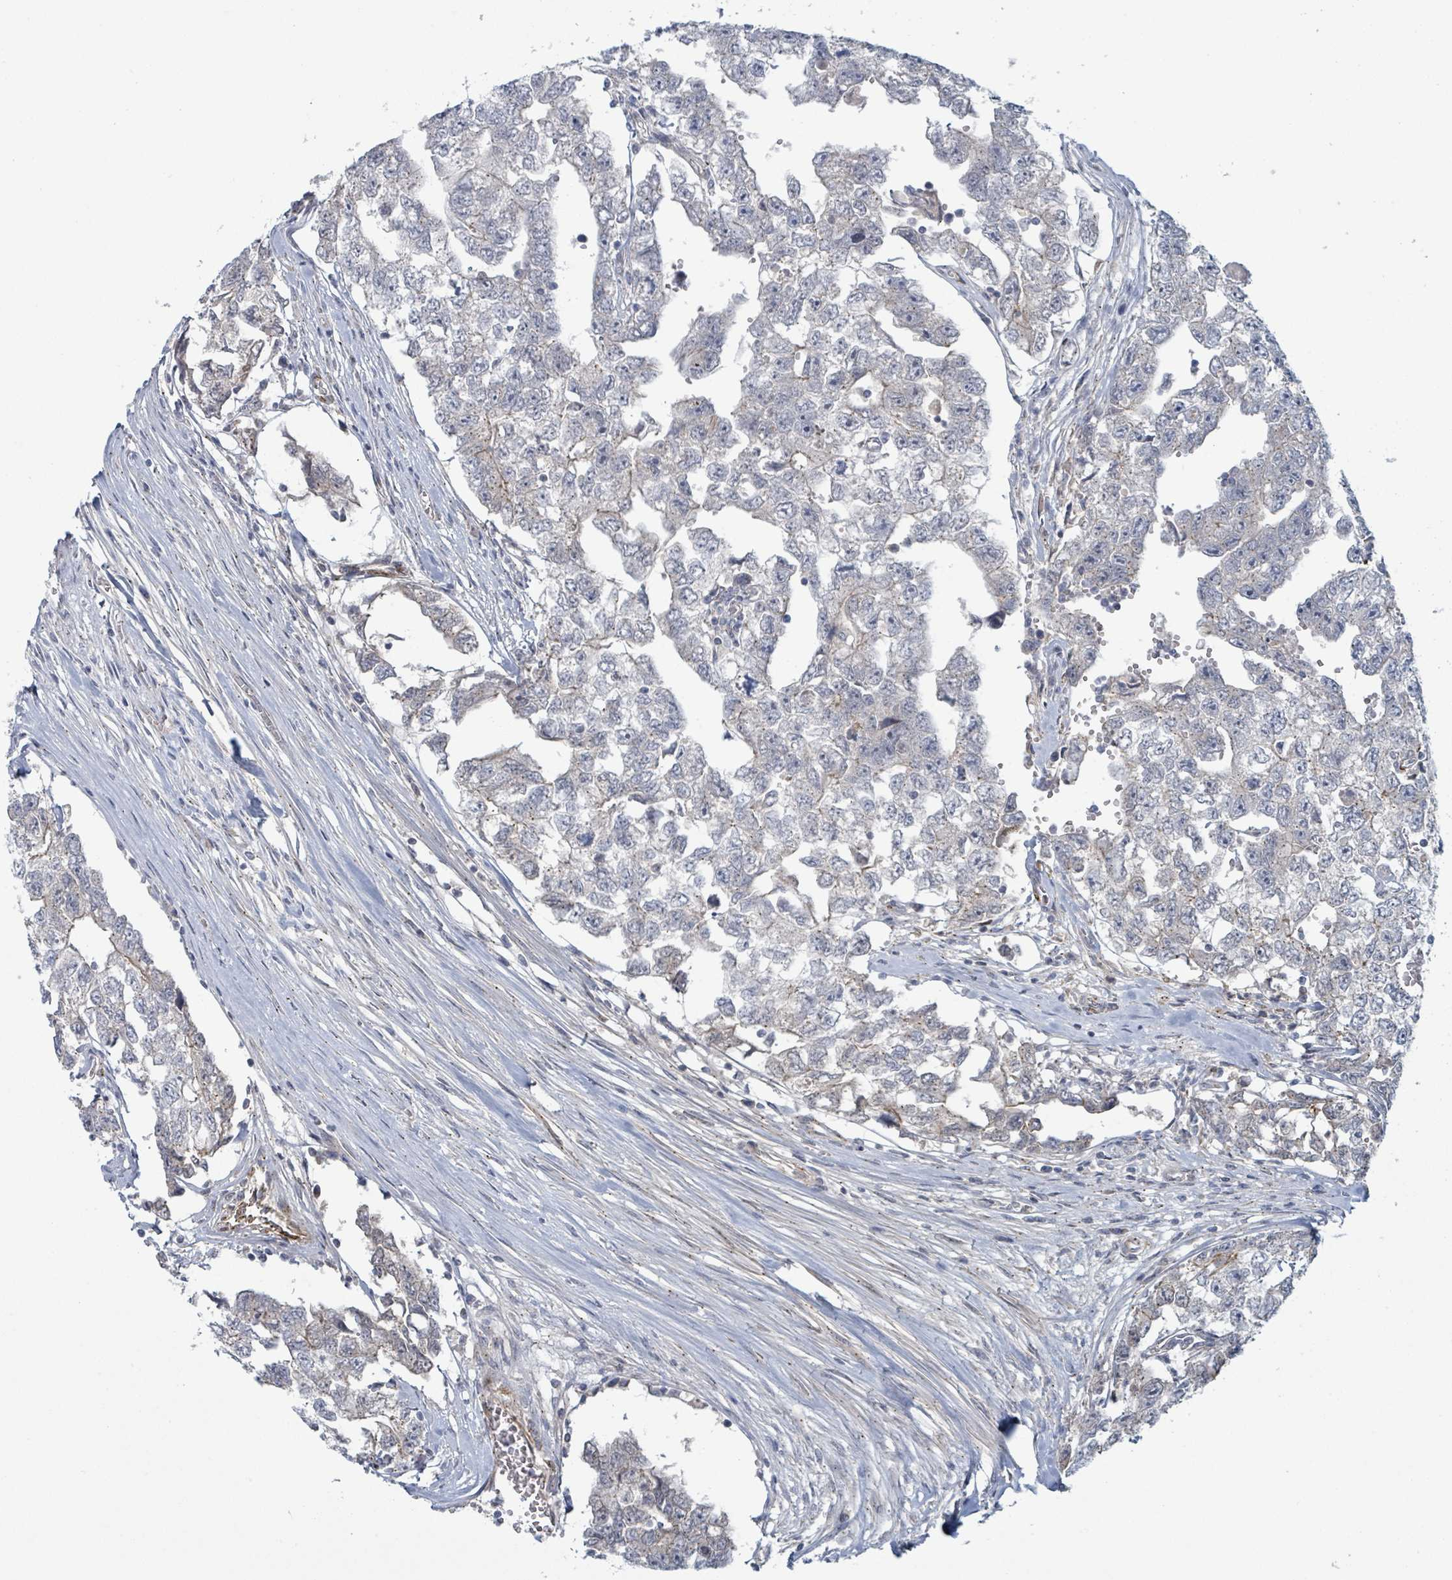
{"staining": {"intensity": "negative", "quantity": "none", "location": "none"}, "tissue": "testis cancer", "cell_type": "Tumor cells", "image_type": "cancer", "snomed": [{"axis": "morphology", "description": "Carcinoma, Embryonal, NOS"}, {"axis": "topography", "description": "Testis"}], "caption": "An IHC image of testis embryonal carcinoma is shown. There is no staining in tumor cells of testis embryonal carcinoma.", "gene": "COL5A3", "patient": {"sex": "male", "age": 22}}